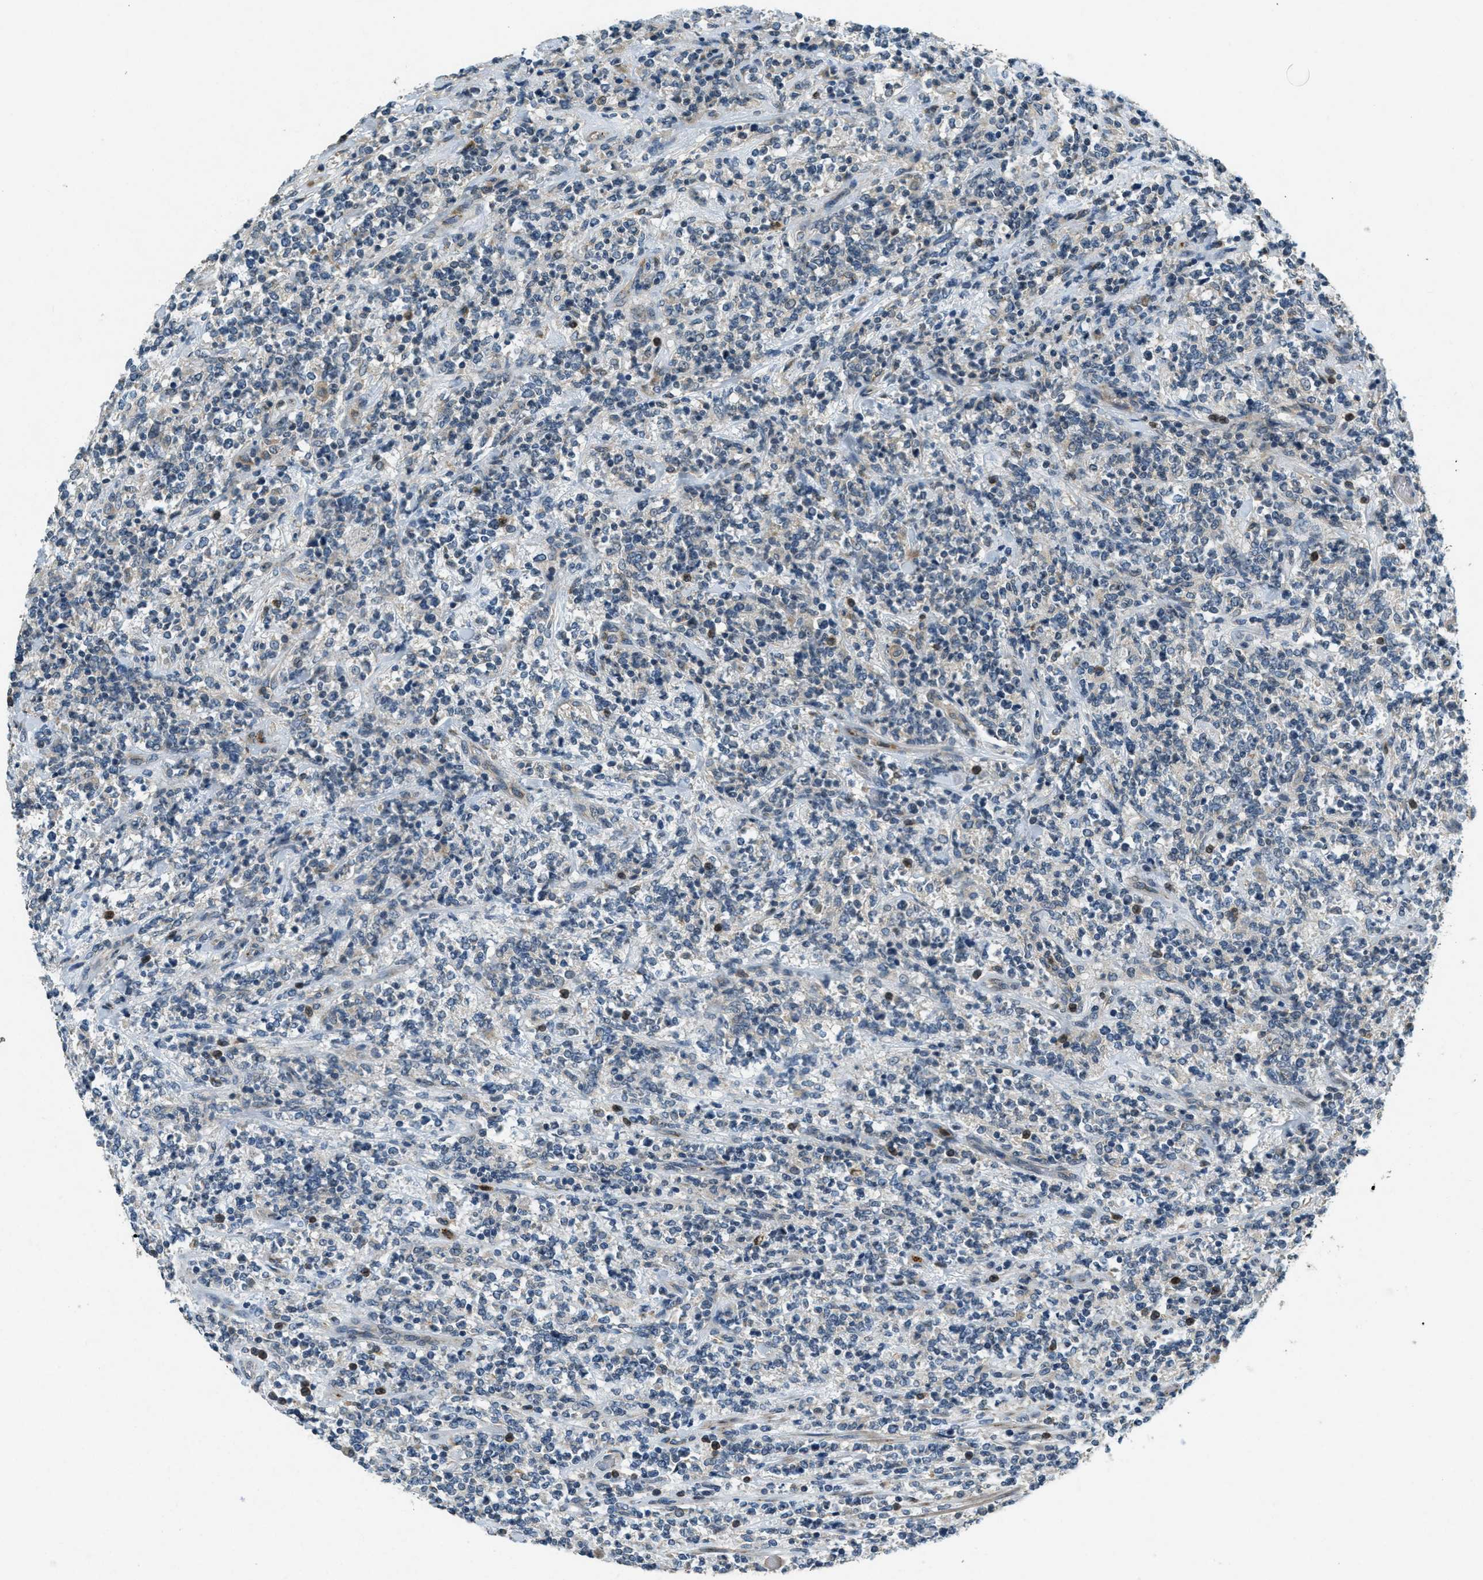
{"staining": {"intensity": "negative", "quantity": "none", "location": "none"}, "tissue": "lymphoma", "cell_type": "Tumor cells", "image_type": "cancer", "snomed": [{"axis": "morphology", "description": "Malignant lymphoma, non-Hodgkin's type, High grade"}, {"axis": "topography", "description": "Soft tissue"}], "caption": "A micrograph of human malignant lymphoma, non-Hodgkin's type (high-grade) is negative for staining in tumor cells.", "gene": "RAB3D", "patient": {"sex": "male", "age": 18}}